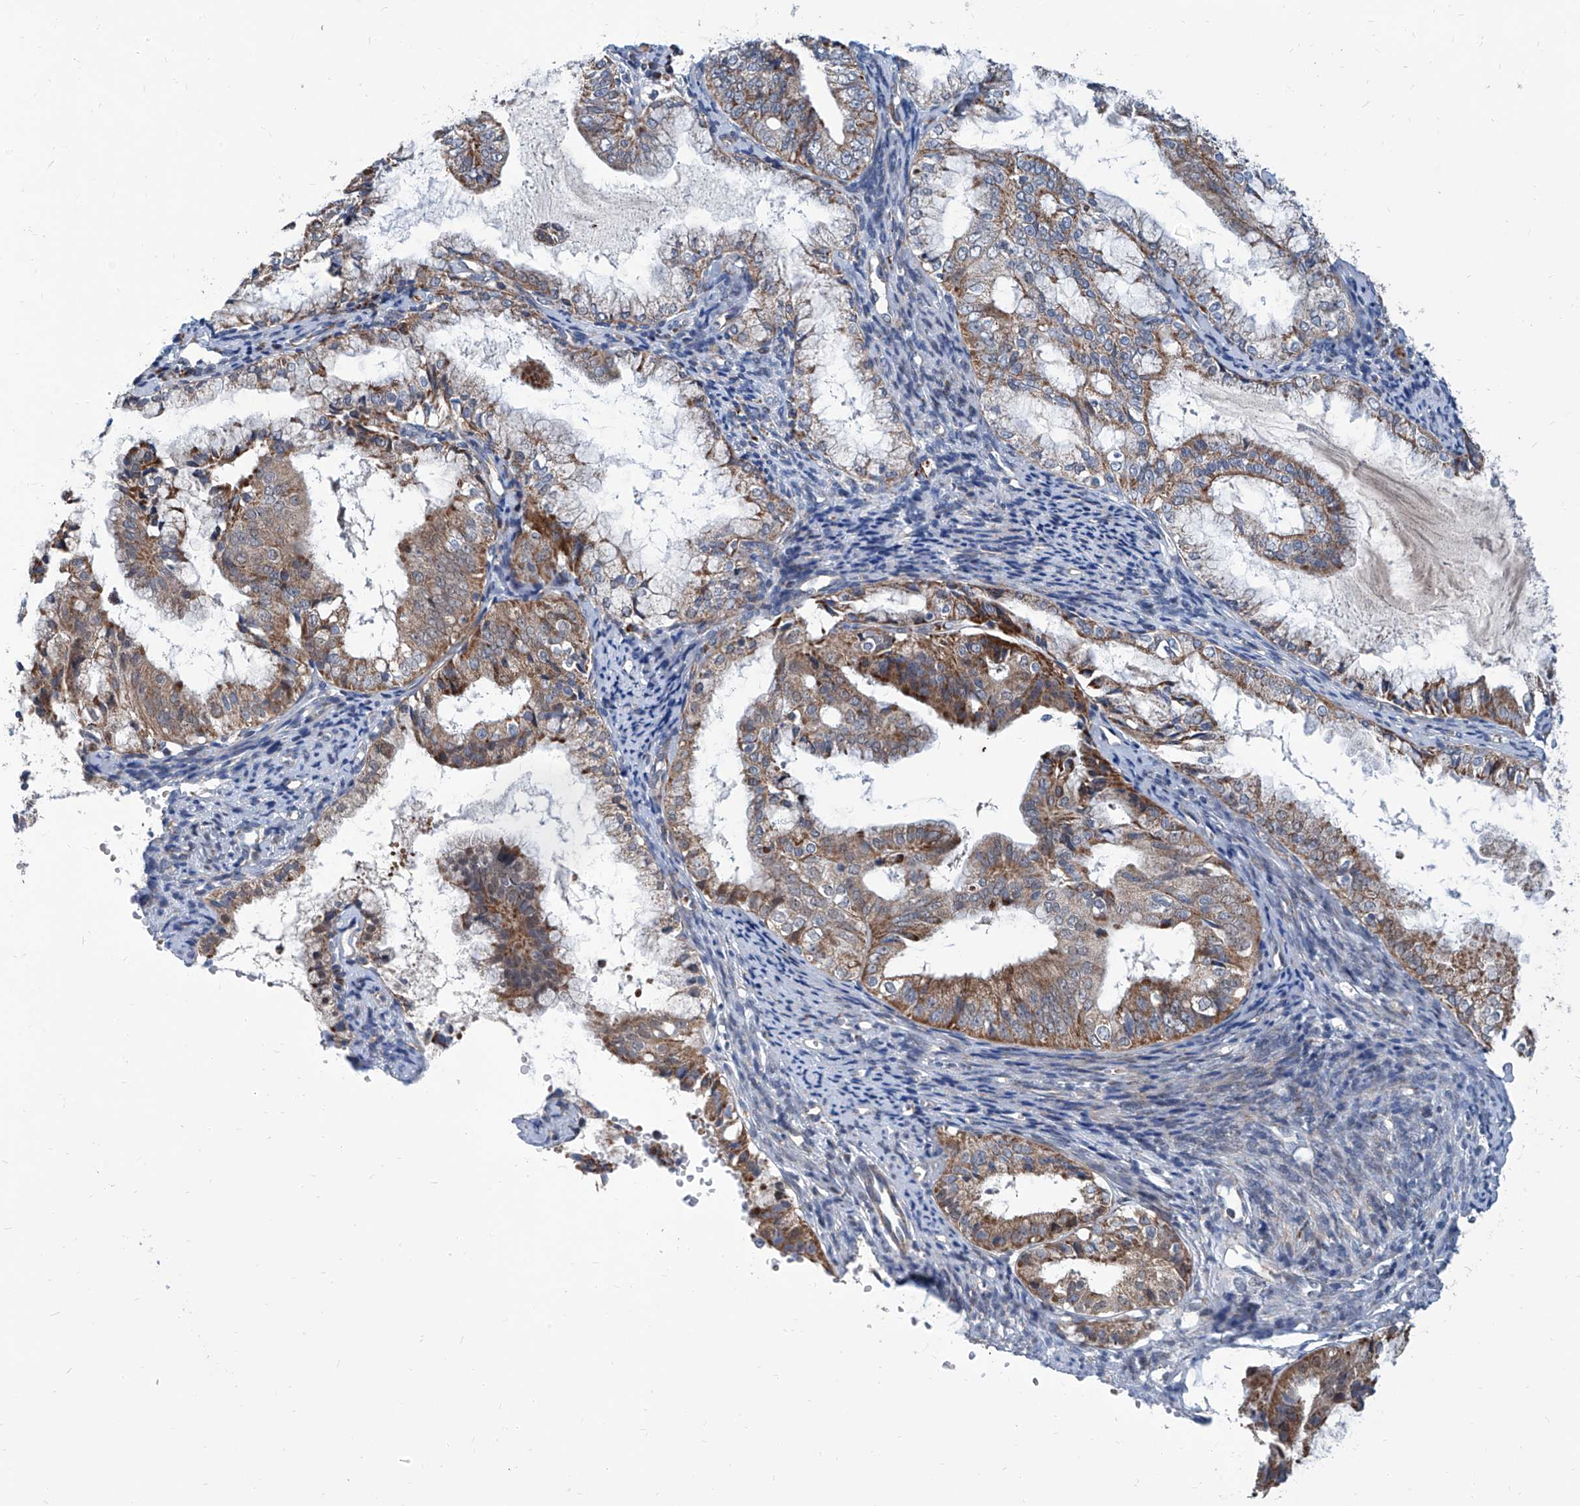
{"staining": {"intensity": "moderate", "quantity": ">75%", "location": "cytoplasmic/membranous"}, "tissue": "endometrial cancer", "cell_type": "Tumor cells", "image_type": "cancer", "snomed": [{"axis": "morphology", "description": "Adenocarcinoma, NOS"}, {"axis": "topography", "description": "Endometrium"}], "caption": "About >75% of tumor cells in human endometrial adenocarcinoma demonstrate moderate cytoplasmic/membranous protein staining as visualized by brown immunohistochemical staining.", "gene": "USP48", "patient": {"sex": "female", "age": 63}}